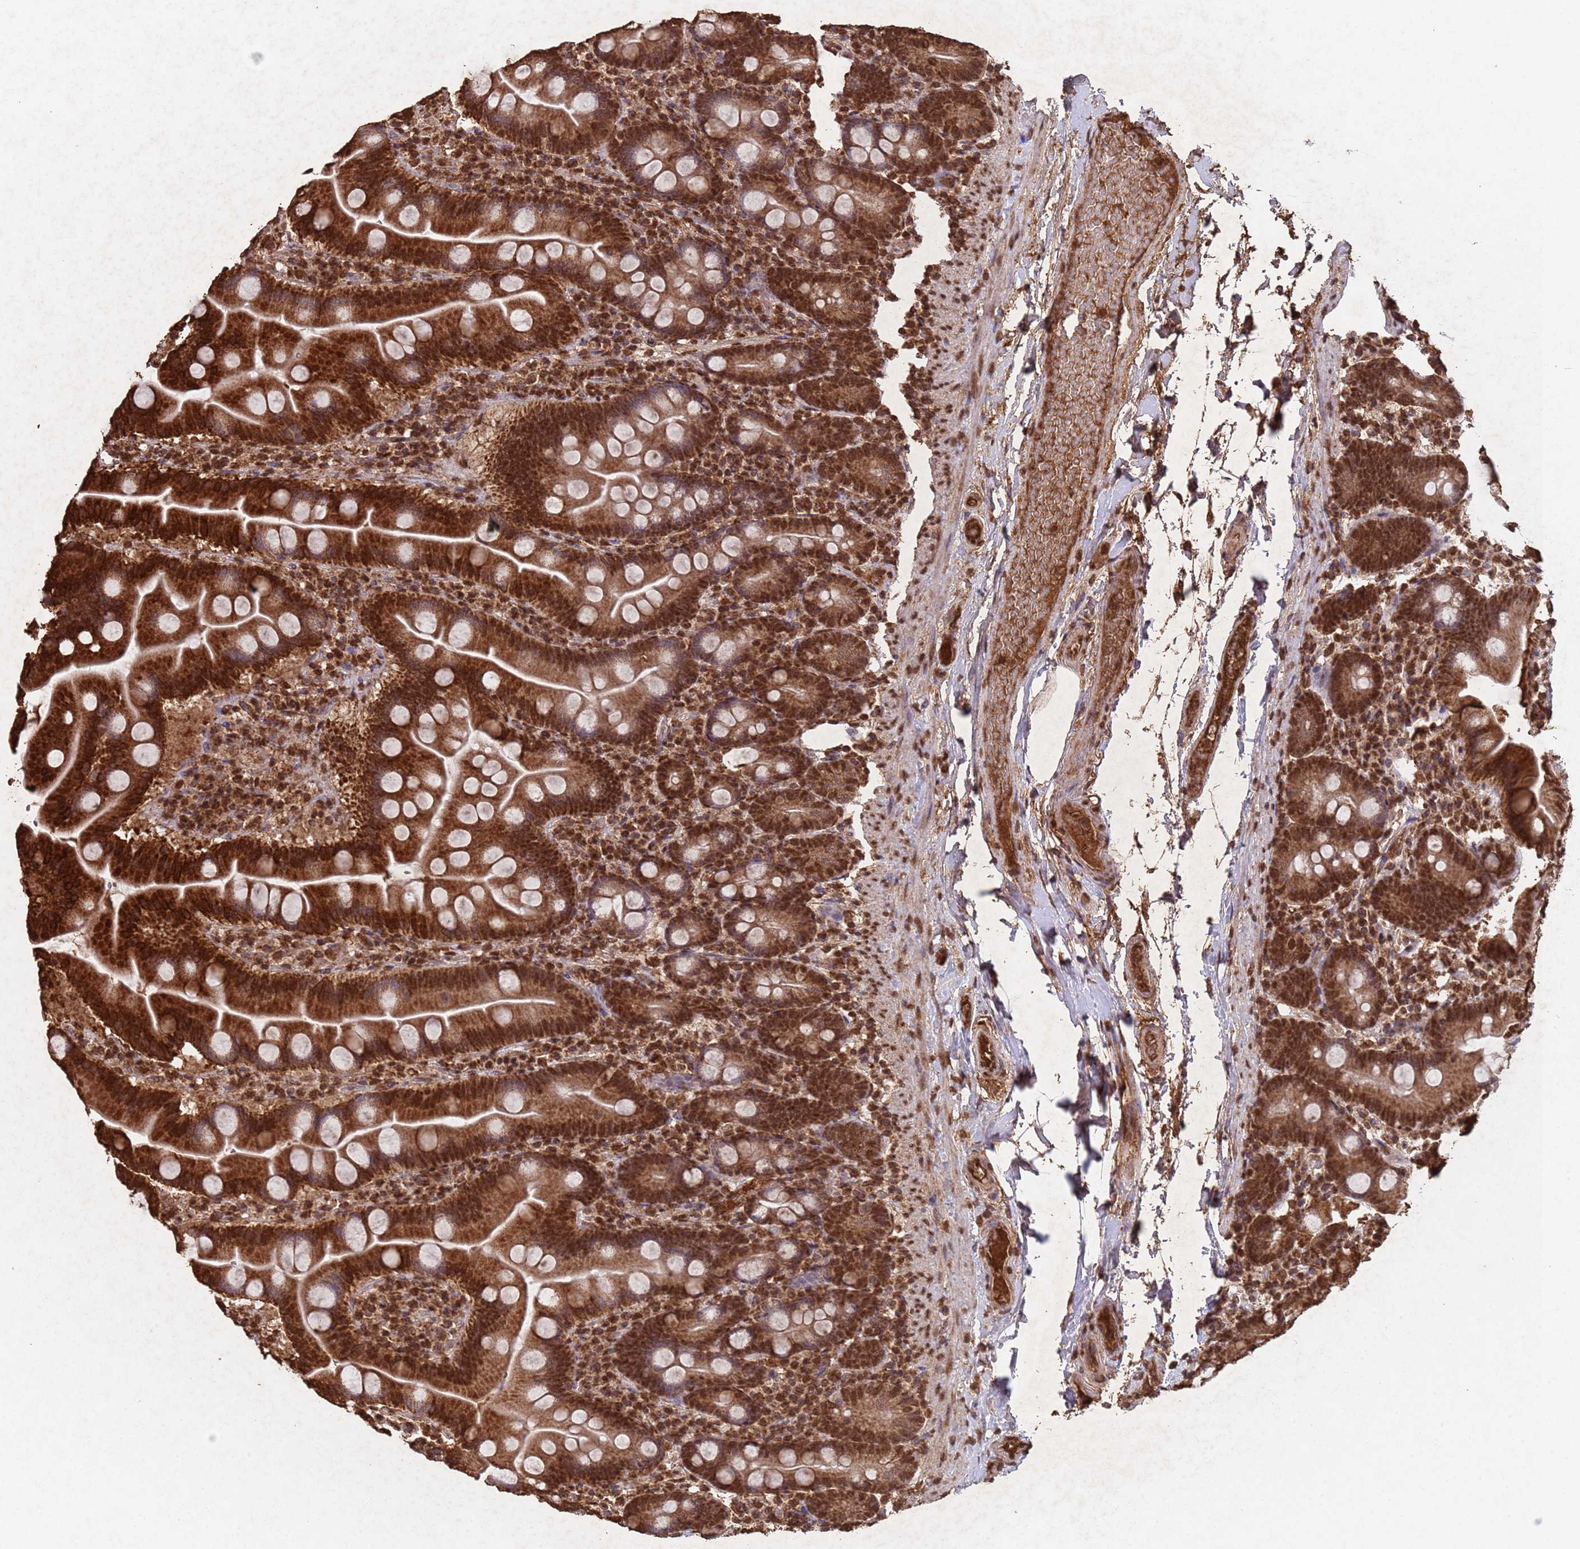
{"staining": {"intensity": "strong", "quantity": ">75%", "location": "cytoplasmic/membranous,nuclear"}, "tissue": "small intestine", "cell_type": "Glandular cells", "image_type": "normal", "snomed": [{"axis": "morphology", "description": "Normal tissue, NOS"}, {"axis": "topography", "description": "Small intestine"}], "caption": "Small intestine stained with DAB immunohistochemistry (IHC) displays high levels of strong cytoplasmic/membranous,nuclear positivity in approximately >75% of glandular cells.", "gene": "HDAC10", "patient": {"sex": "female", "age": 68}}